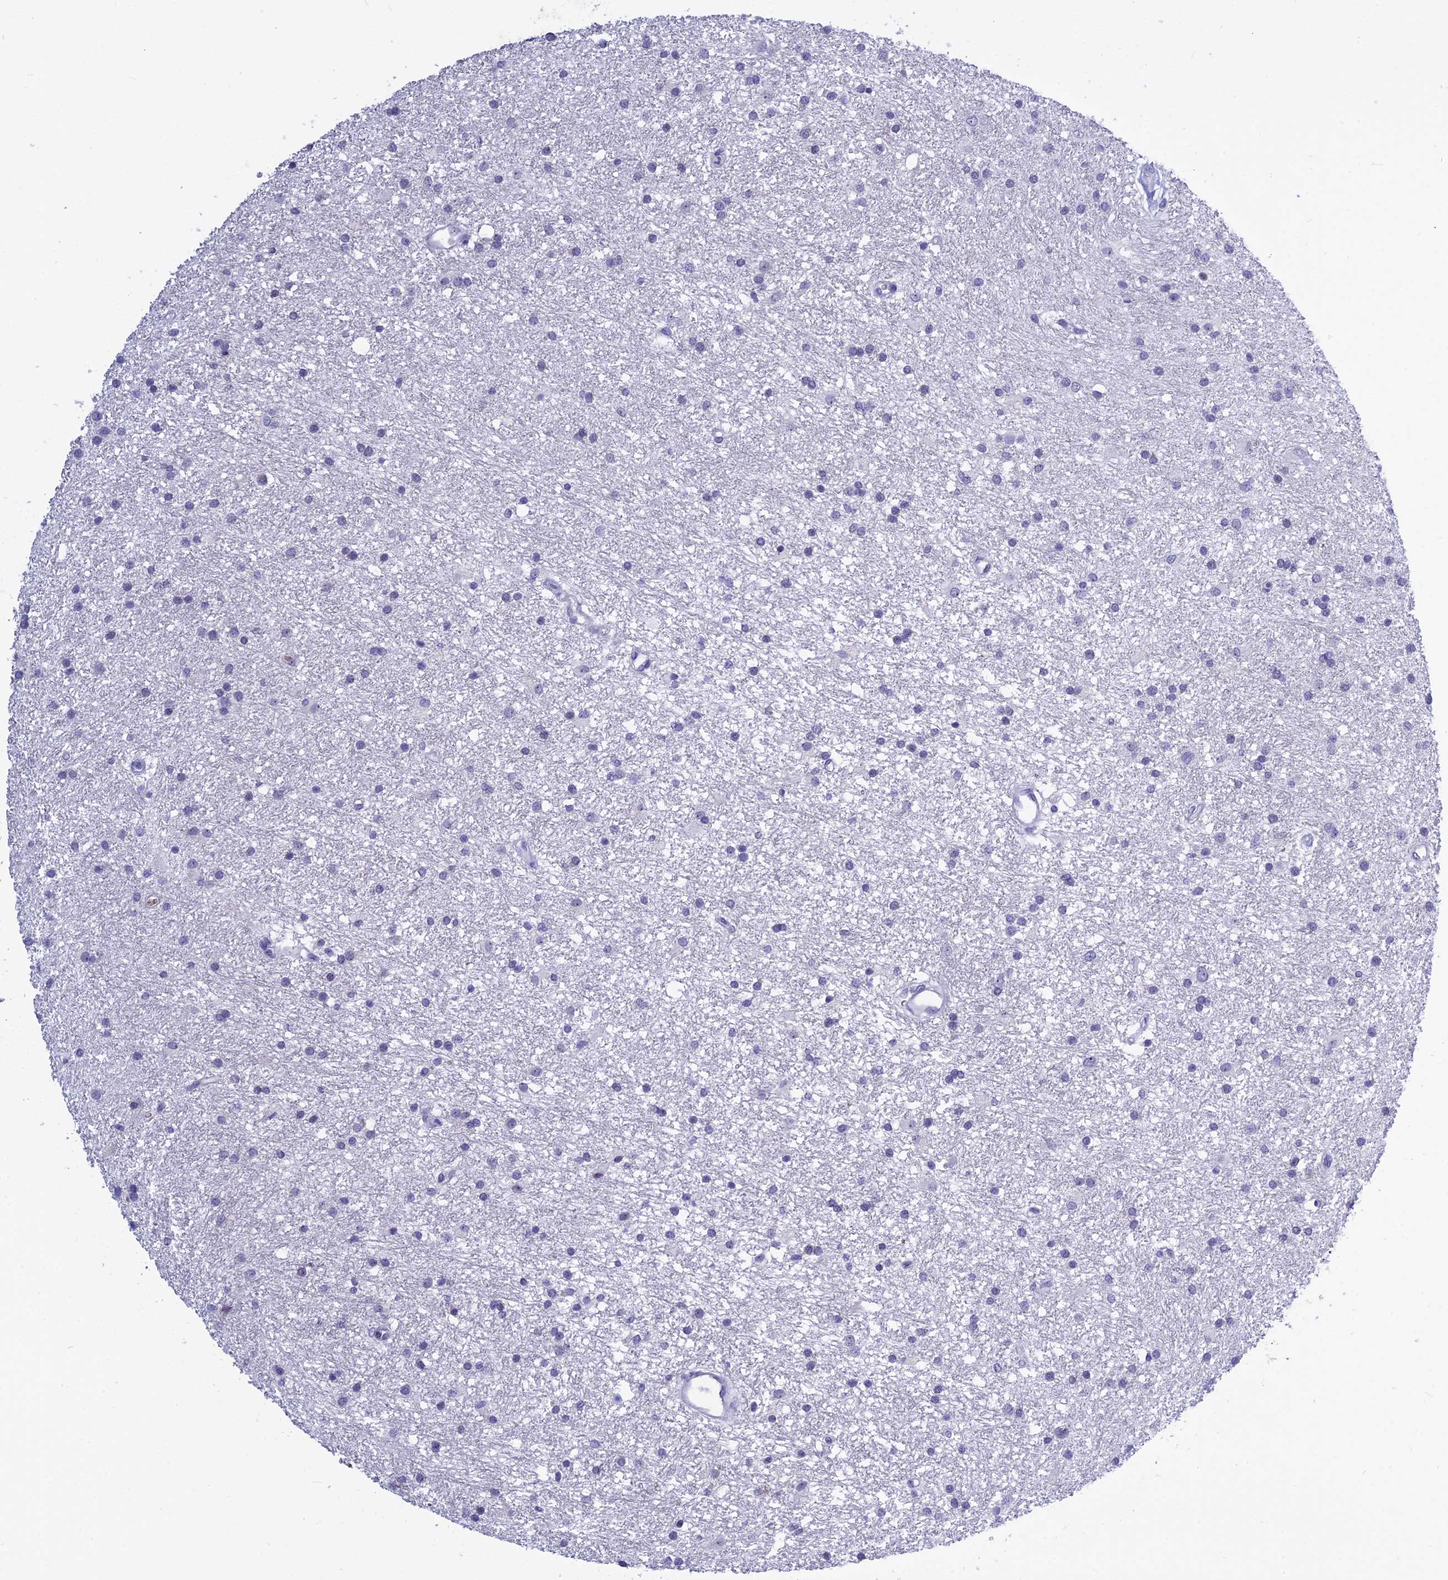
{"staining": {"intensity": "negative", "quantity": "none", "location": "none"}, "tissue": "glioma", "cell_type": "Tumor cells", "image_type": "cancer", "snomed": [{"axis": "morphology", "description": "Glioma, malignant, High grade"}, {"axis": "topography", "description": "Brain"}], "caption": "Protein analysis of glioma shows no significant positivity in tumor cells.", "gene": "KNOP1", "patient": {"sex": "male", "age": 77}}